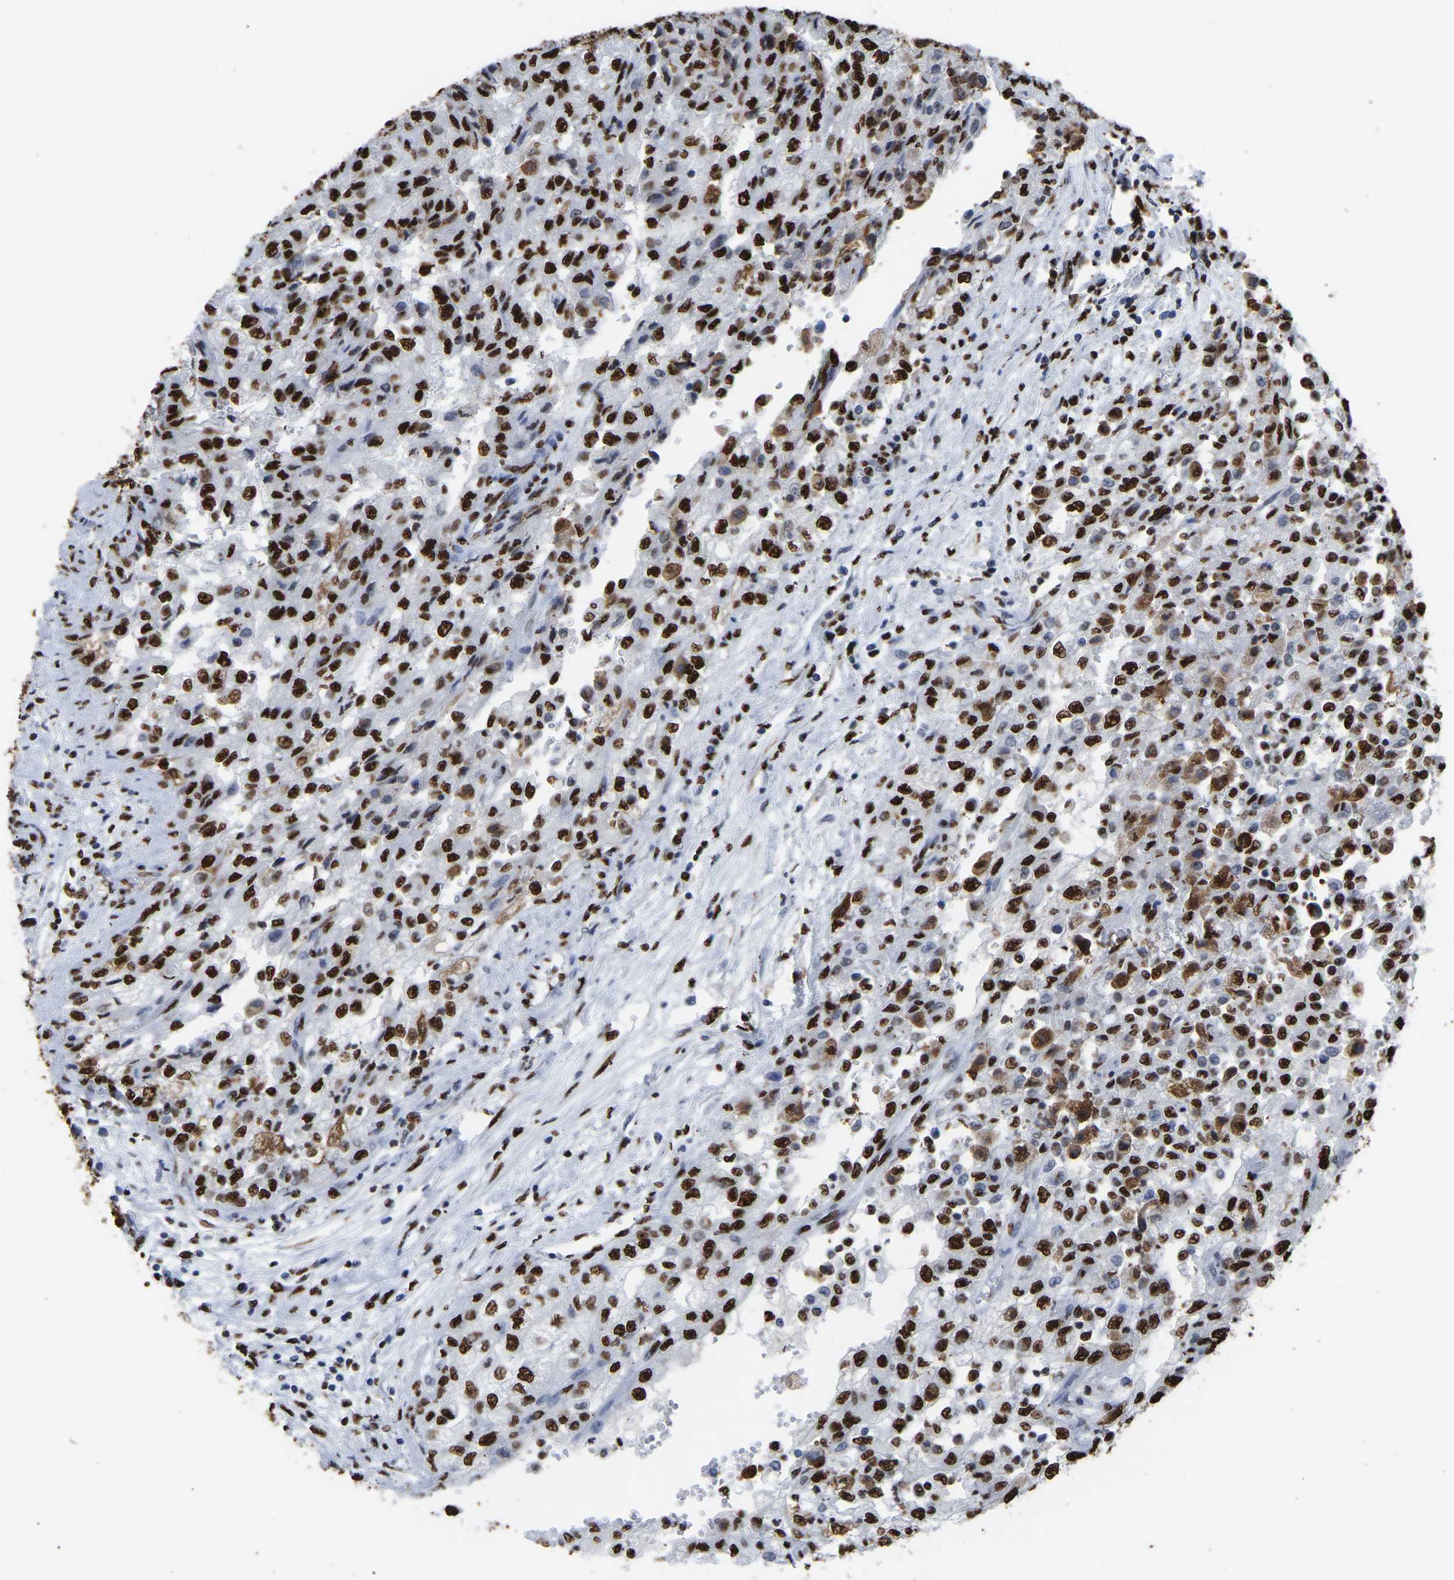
{"staining": {"intensity": "strong", "quantity": ">75%", "location": "nuclear"}, "tissue": "renal cancer", "cell_type": "Tumor cells", "image_type": "cancer", "snomed": [{"axis": "morphology", "description": "Adenocarcinoma, NOS"}, {"axis": "topography", "description": "Kidney"}], "caption": "Renal cancer tissue demonstrates strong nuclear staining in about >75% of tumor cells, visualized by immunohistochemistry. The protein is stained brown, and the nuclei are stained in blue (DAB IHC with brightfield microscopy, high magnification).", "gene": "RBL2", "patient": {"sex": "female", "age": 54}}